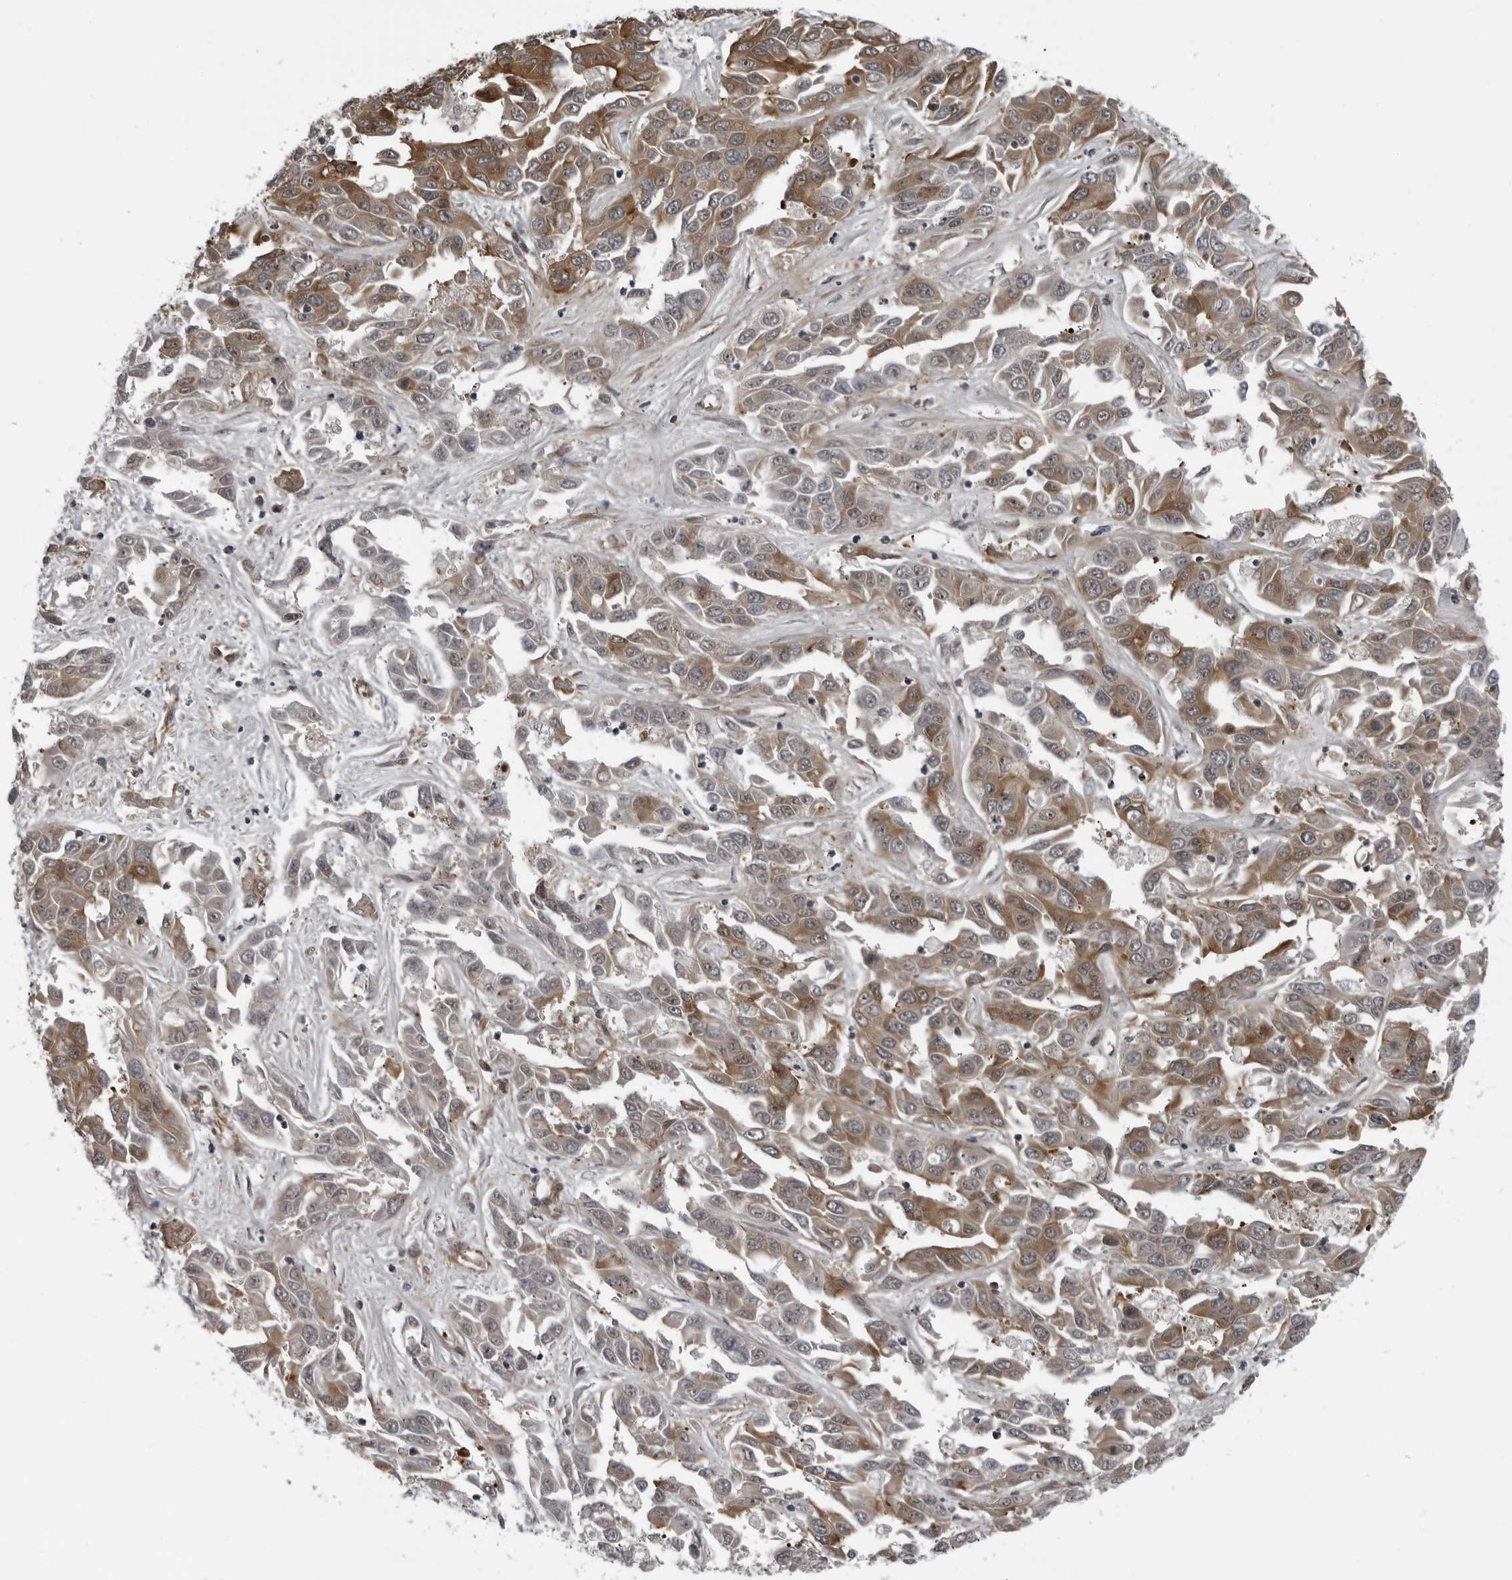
{"staining": {"intensity": "moderate", "quantity": ">75%", "location": "cytoplasmic/membranous"}, "tissue": "liver cancer", "cell_type": "Tumor cells", "image_type": "cancer", "snomed": [{"axis": "morphology", "description": "Cholangiocarcinoma"}, {"axis": "topography", "description": "Liver"}], "caption": "Liver cholangiocarcinoma was stained to show a protein in brown. There is medium levels of moderate cytoplasmic/membranous staining in about >75% of tumor cells.", "gene": "FAM102B", "patient": {"sex": "female", "age": 52}}